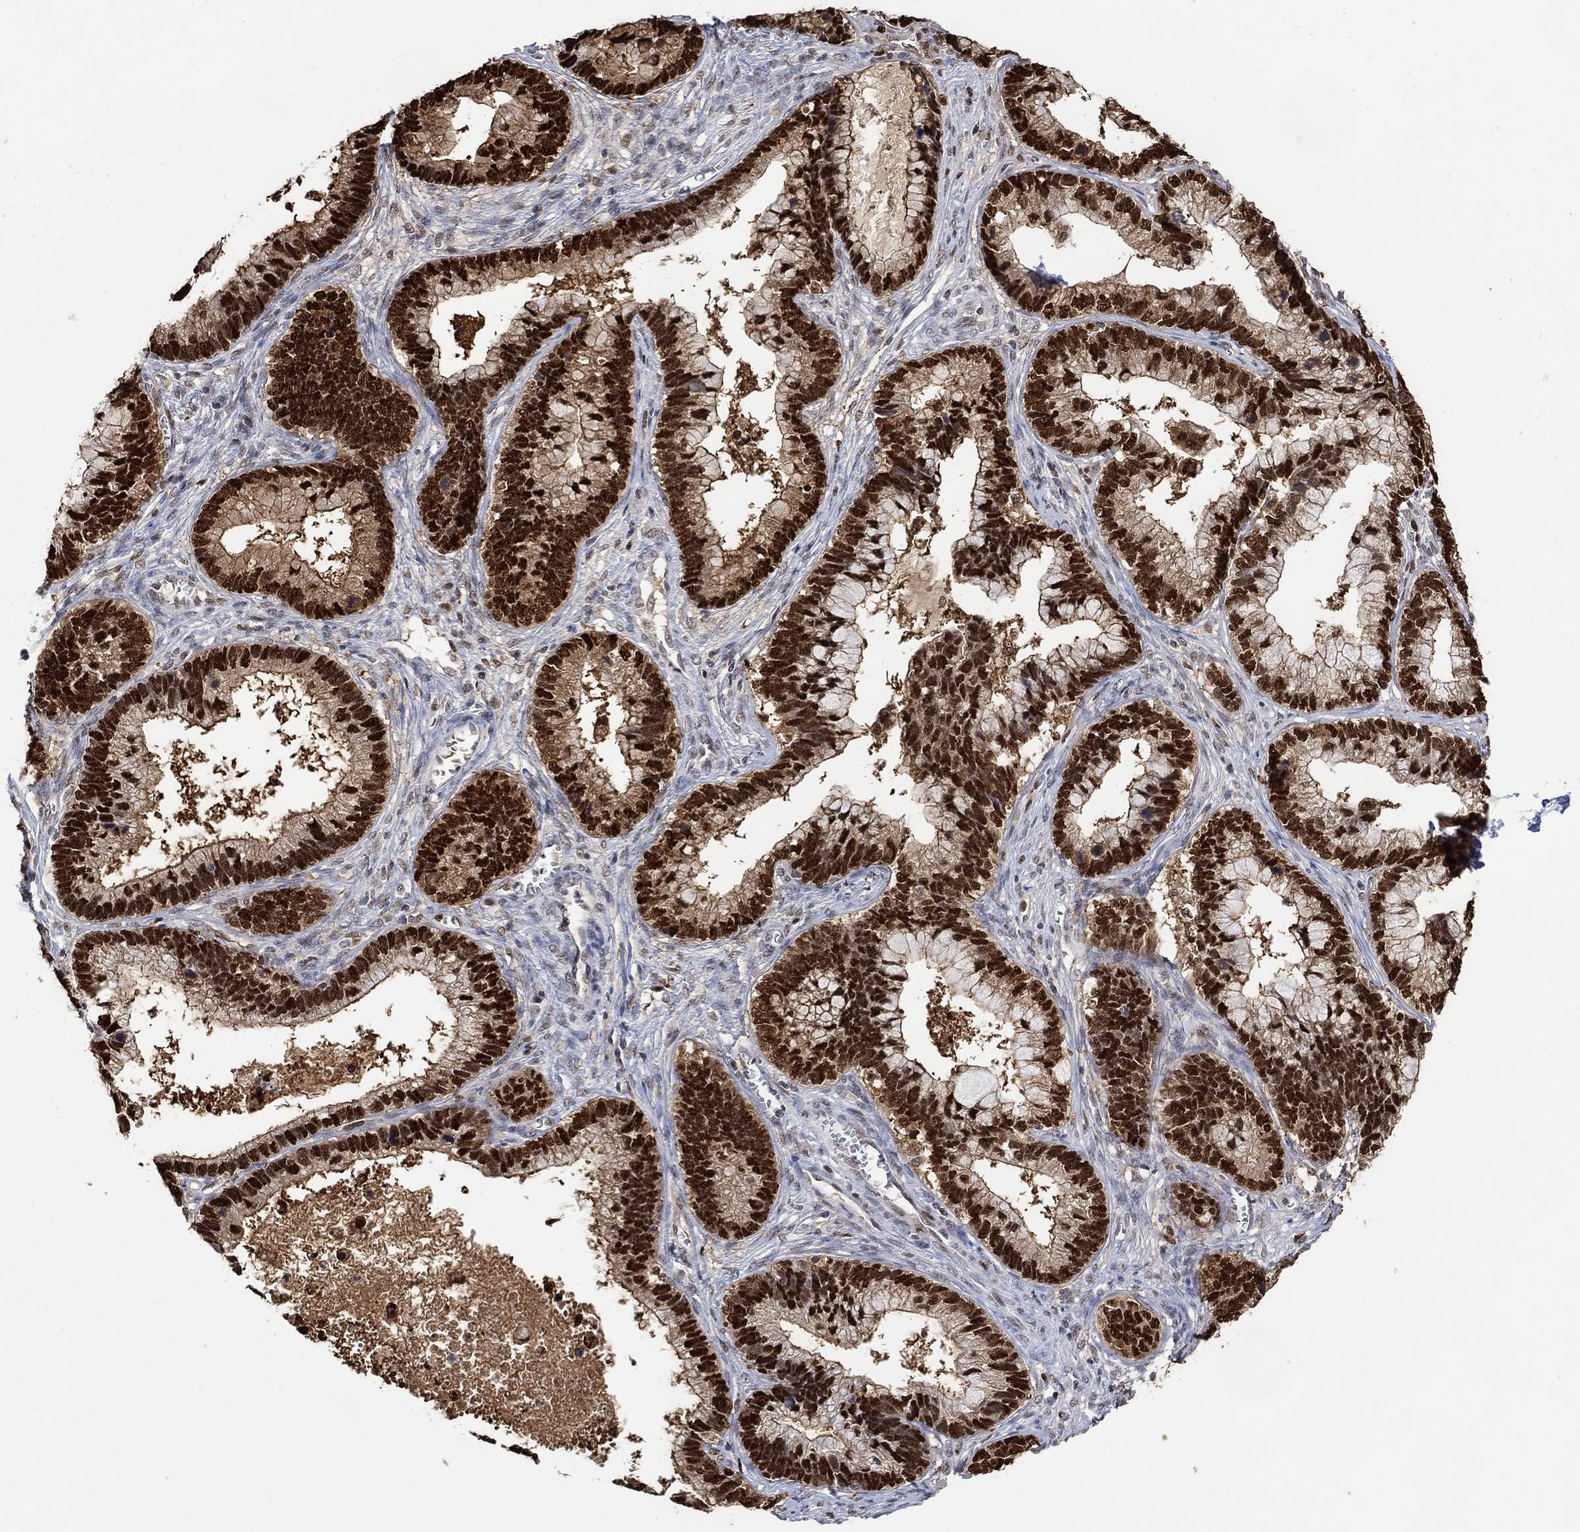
{"staining": {"intensity": "strong", "quantity": ">75%", "location": "nuclear"}, "tissue": "cervical cancer", "cell_type": "Tumor cells", "image_type": "cancer", "snomed": [{"axis": "morphology", "description": "Adenocarcinoma, NOS"}, {"axis": "topography", "description": "Cervix"}], "caption": "IHC (DAB) staining of adenocarcinoma (cervical) shows strong nuclear protein expression in about >75% of tumor cells.", "gene": "RAD54L2", "patient": {"sex": "female", "age": 44}}